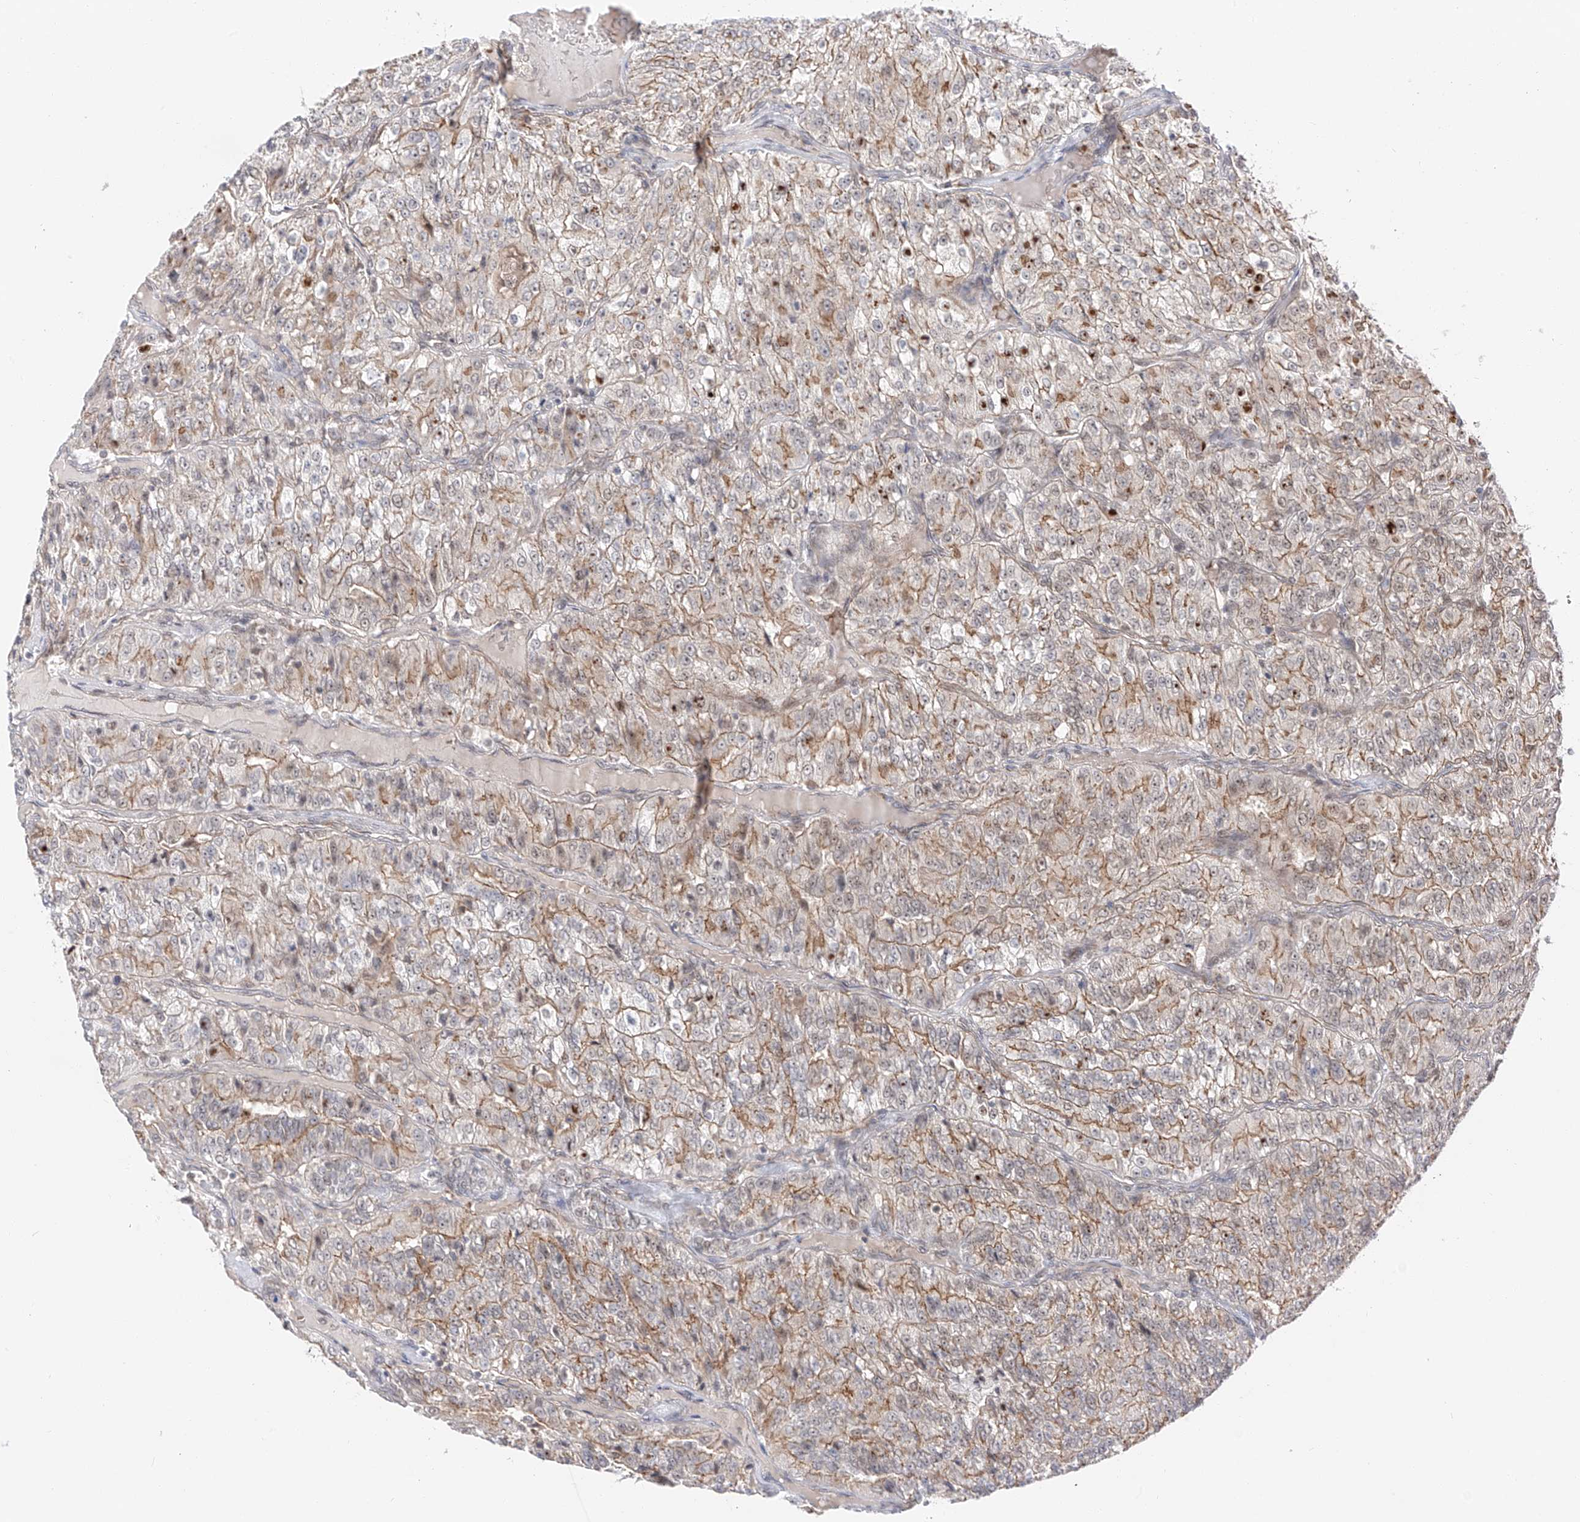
{"staining": {"intensity": "moderate", "quantity": "25%-75%", "location": "cytoplasmic/membranous"}, "tissue": "renal cancer", "cell_type": "Tumor cells", "image_type": "cancer", "snomed": [{"axis": "morphology", "description": "Adenocarcinoma, NOS"}, {"axis": "topography", "description": "Kidney"}], "caption": "Renal cancer (adenocarcinoma) tissue displays moderate cytoplasmic/membranous expression in about 25%-75% of tumor cells", "gene": "POGK", "patient": {"sex": "female", "age": 63}}